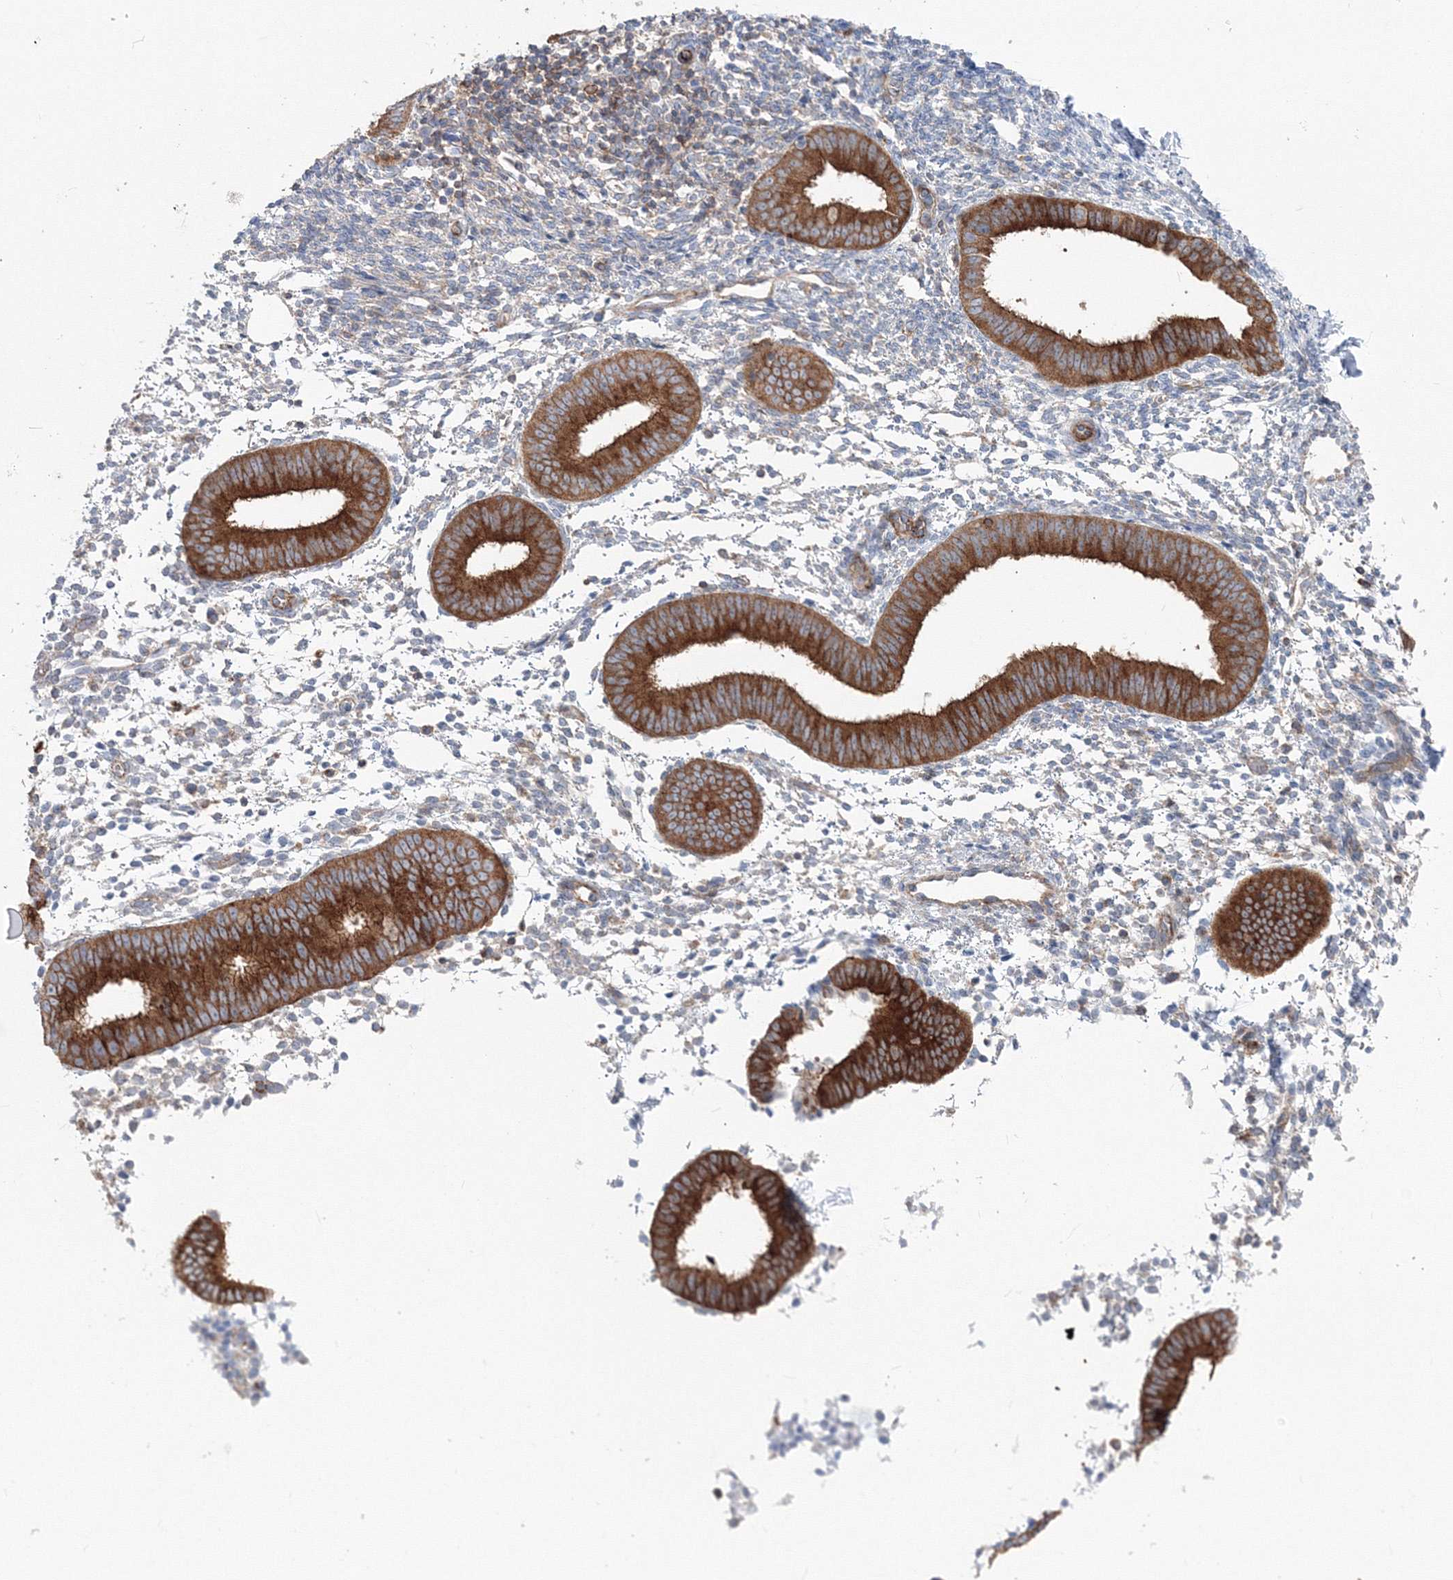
{"staining": {"intensity": "negative", "quantity": "none", "location": "none"}, "tissue": "endometrium", "cell_type": "Cells in endometrial stroma", "image_type": "normal", "snomed": [{"axis": "morphology", "description": "Normal tissue, NOS"}, {"axis": "topography", "description": "Uterus"}, {"axis": "topography", "description": "Endometrium"}], "caption": "There is no significant staining in cells in endometrial stroma of endometrium. (DAB (3,3'-diaminobenzidine) IHC, high magnification).", "gene": "GGA2", "patient": {"sex": "female", "age": 48}}